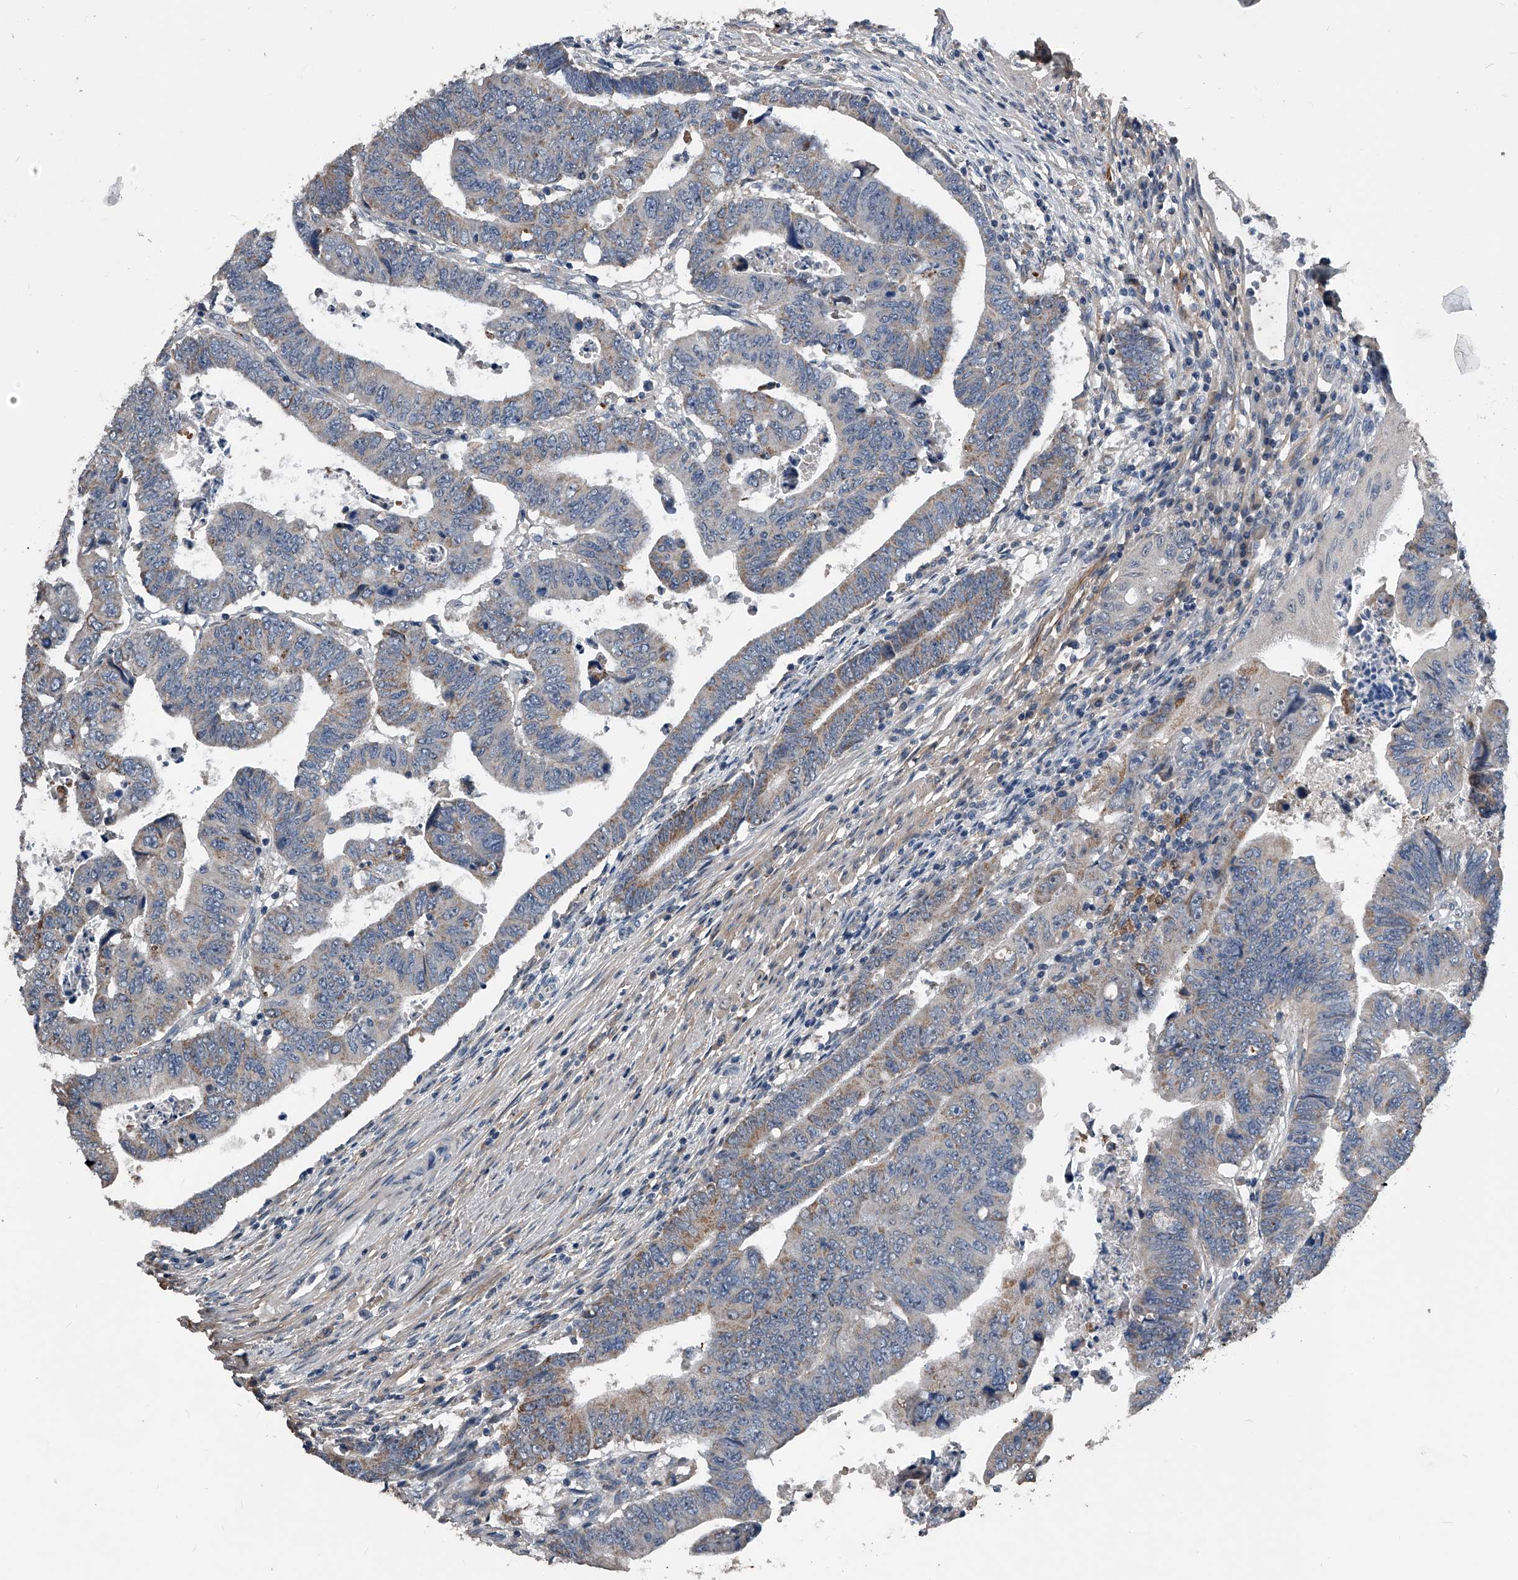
{"staining": {"intensity": "weak", "quantity": ">75%", "location": "cytoplasmic/membranous"}, "tissue": "colorectal cancer", "cell_type": "Tumor cells", "image_type": "cancer", "snomed": [{"axis": "morphology", "description": "Normal tissue, NOS"}, {"axis": "morphology", "description": "Adenocarcinoma, NOS"}, {"axis": "topography", "description": "Rectum"}], "caption": "Adenocarcinoma (colorectal) tissue exhibits weak cytoplasmic/membranous positivity in about >75% of tumor cells", "gene": "PHACTR1", "patient": {"sex": "female", "age": 65}}